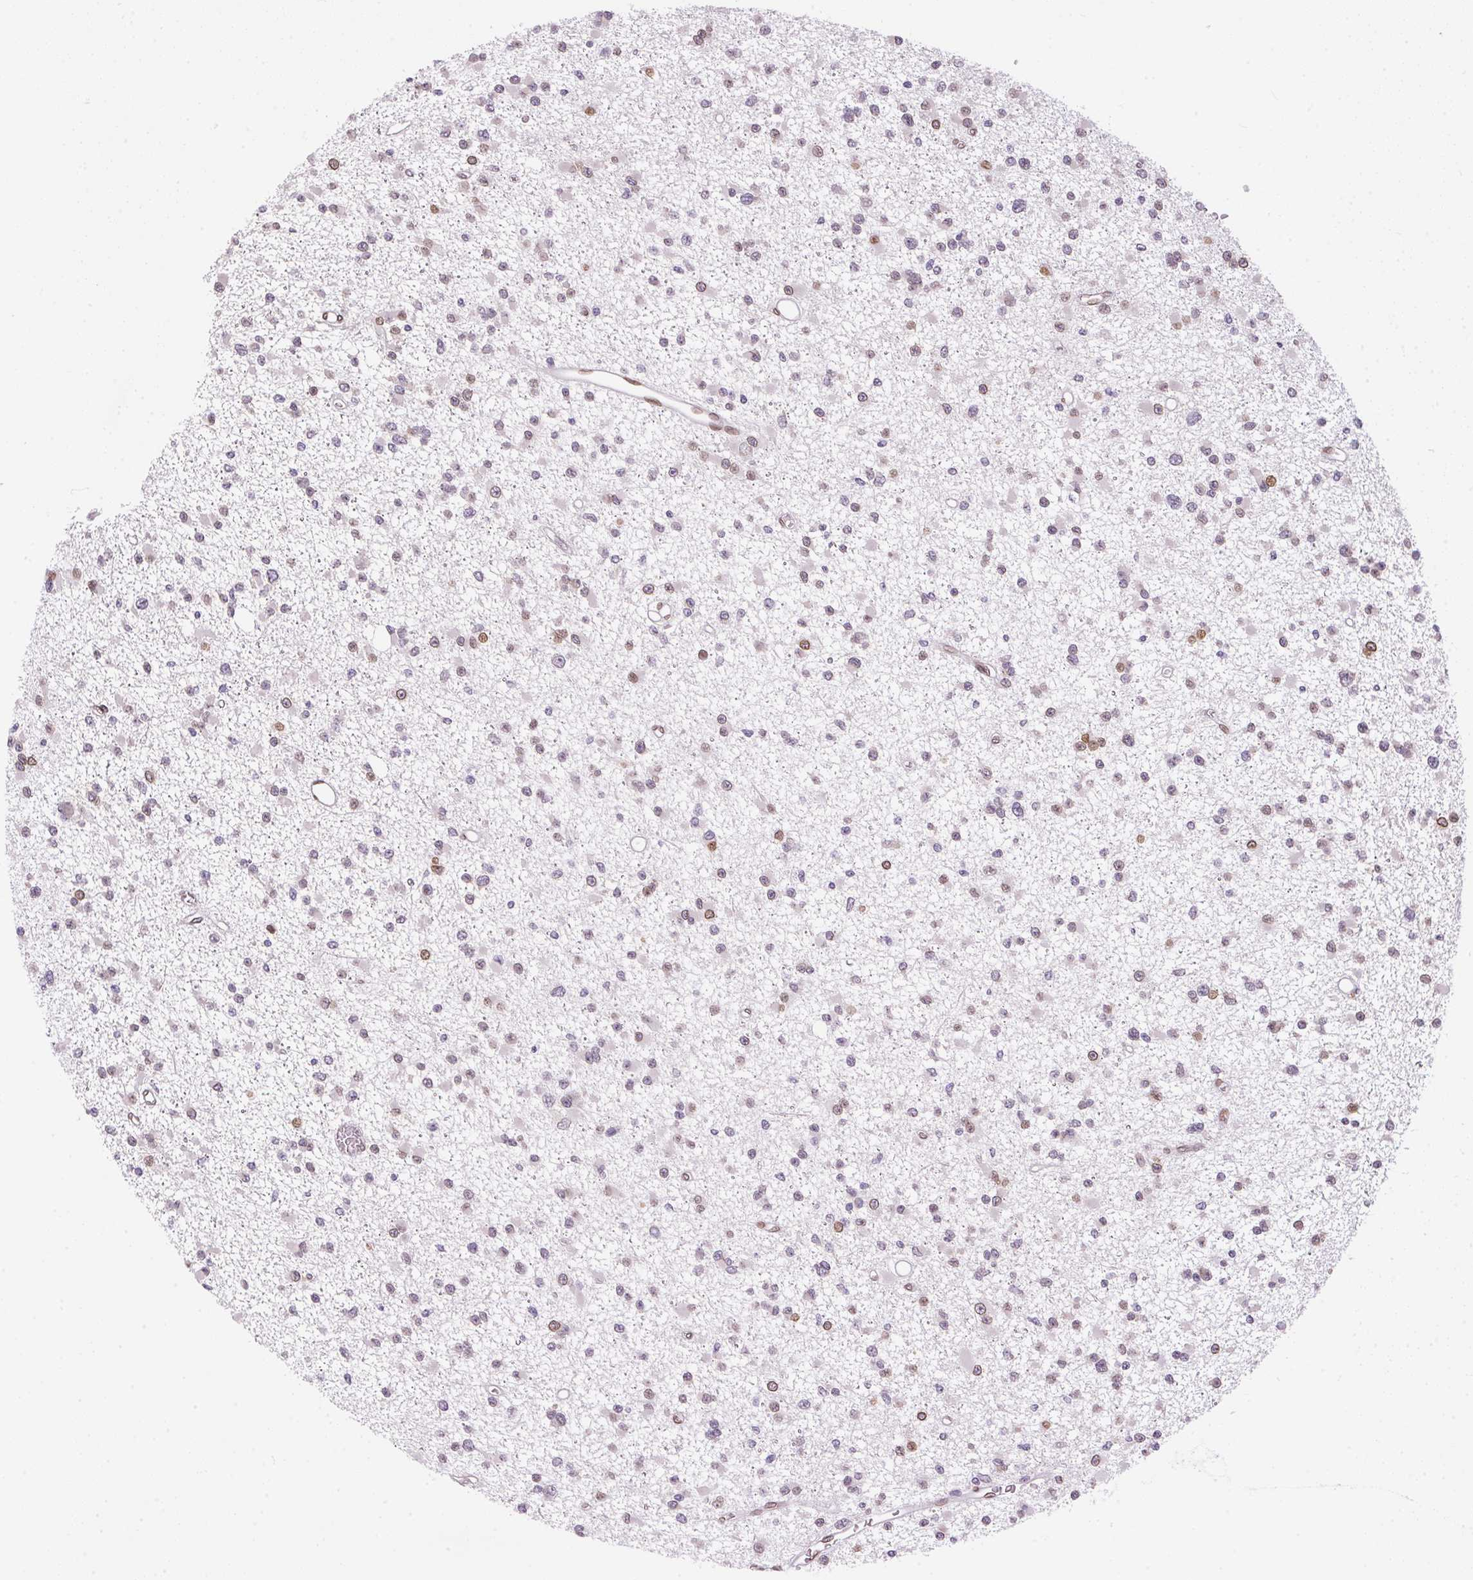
{"staining": {"intensity": "weak", "quantity": "25%-75%", "location": "nuclear"}, "tissue": "glioma", "cell_type": "Tumor cells", "image_type": "cancer", "snomed": [{"axis": "morphology", "description": "Glioma, malignant, Low grade"}, {"axis": "topography", "description": "Brain"}], "caption": "Immunohistochemistry photomicrograph of glioma stained for a protein (brown), which displays low levels of weak nuclear staining in approximately 25%-75% of tumor cells.", "gene": "TMEM175", "patient": {"sex": "female", "age": 22}}